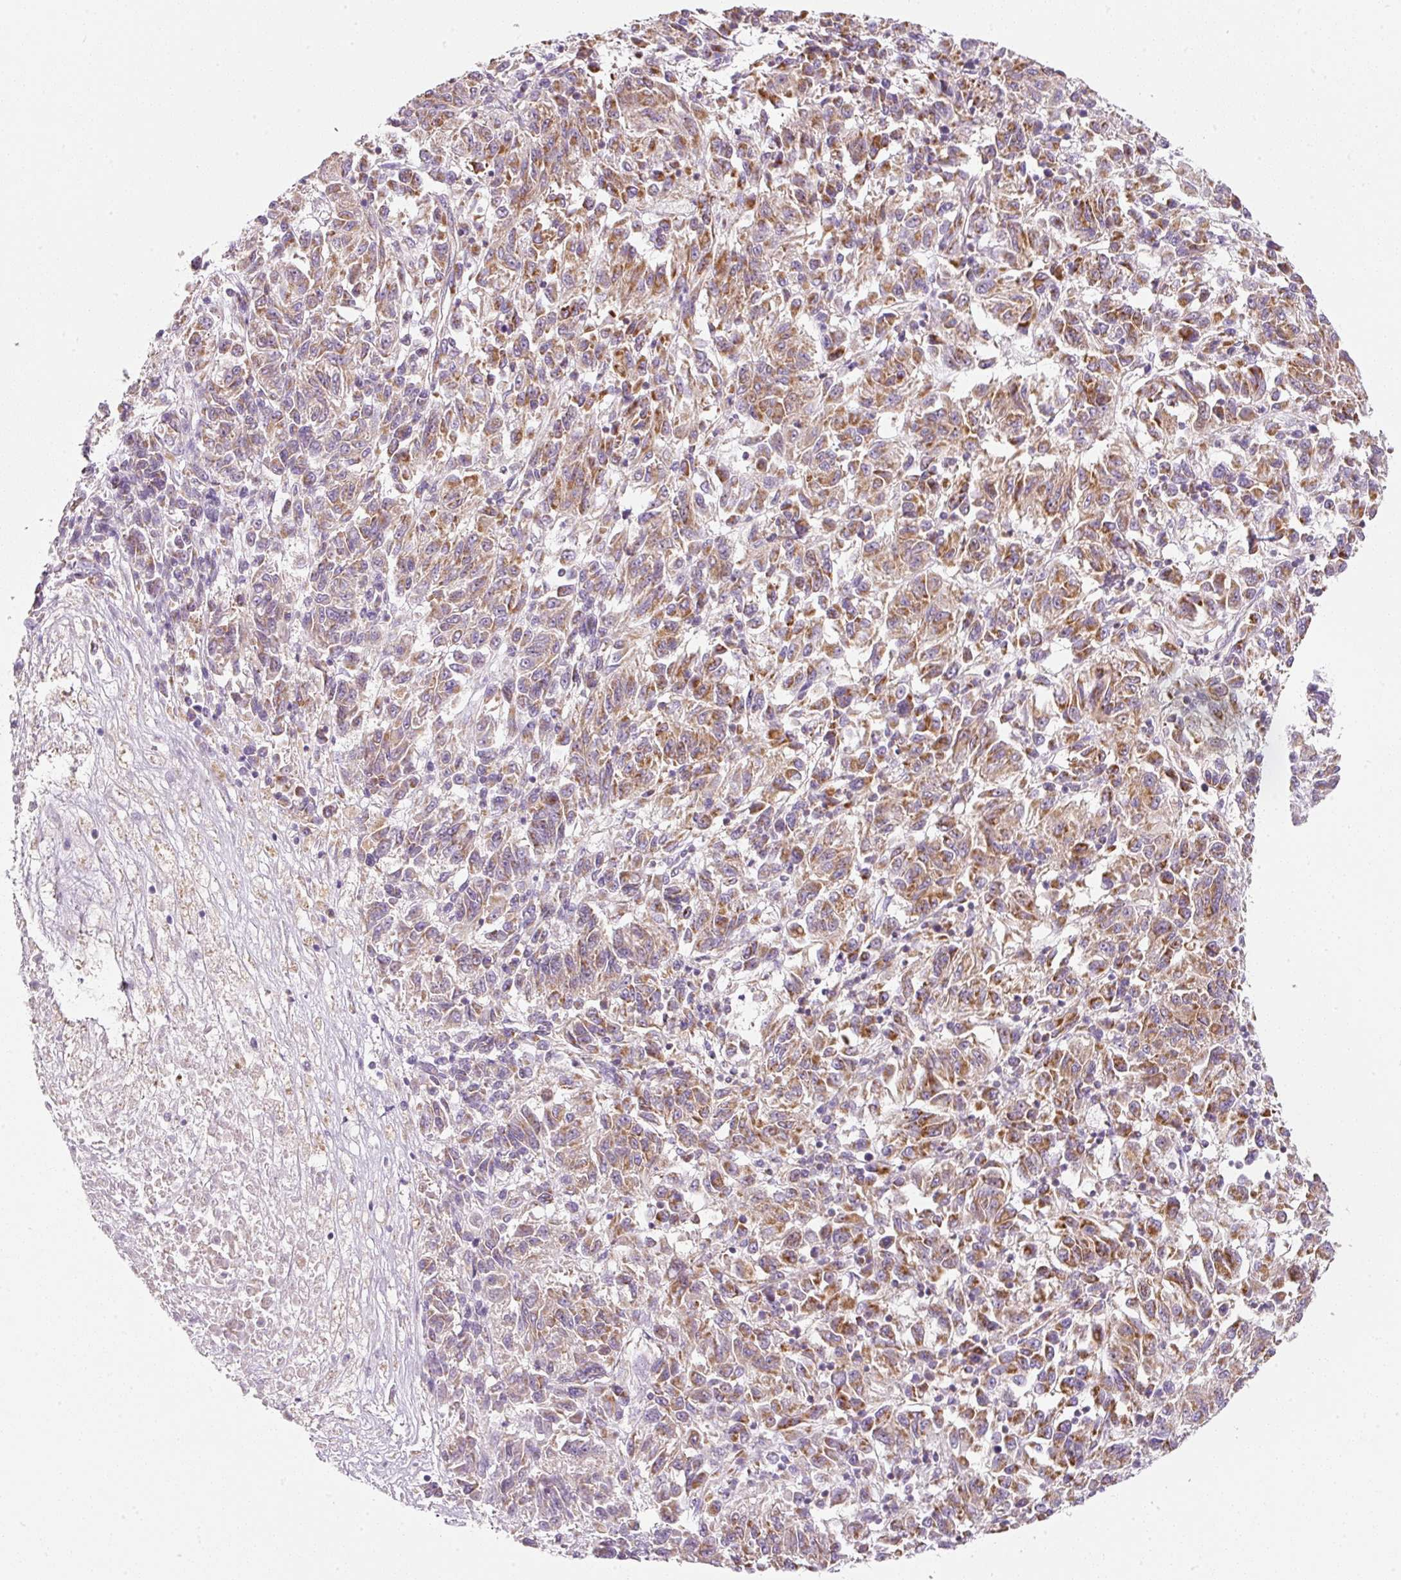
{"staining": {"intensity": "moderate", "quantity": ">75%", "location": "cytoplasmic/membranous"}, "tissue": "melanoma", "cell_type": "Tumor cells", "image_type": "cancer", "snomed": [{"axis": "morphology", "description": "Malignant melanoma, Metastatic site"}, {"axis": "topography", "description": "Lung"}], "caption": "IHC (DAB (3,3'-diaminobenzidine)) staining of human malignant melanoma (metastatic site) reveals moderate cytoplasmic/membranous protein positivity in approximately >75% of tumor cells.", "gene": "NDUFA1", "patient": {"sex": "male", "age": 64}}